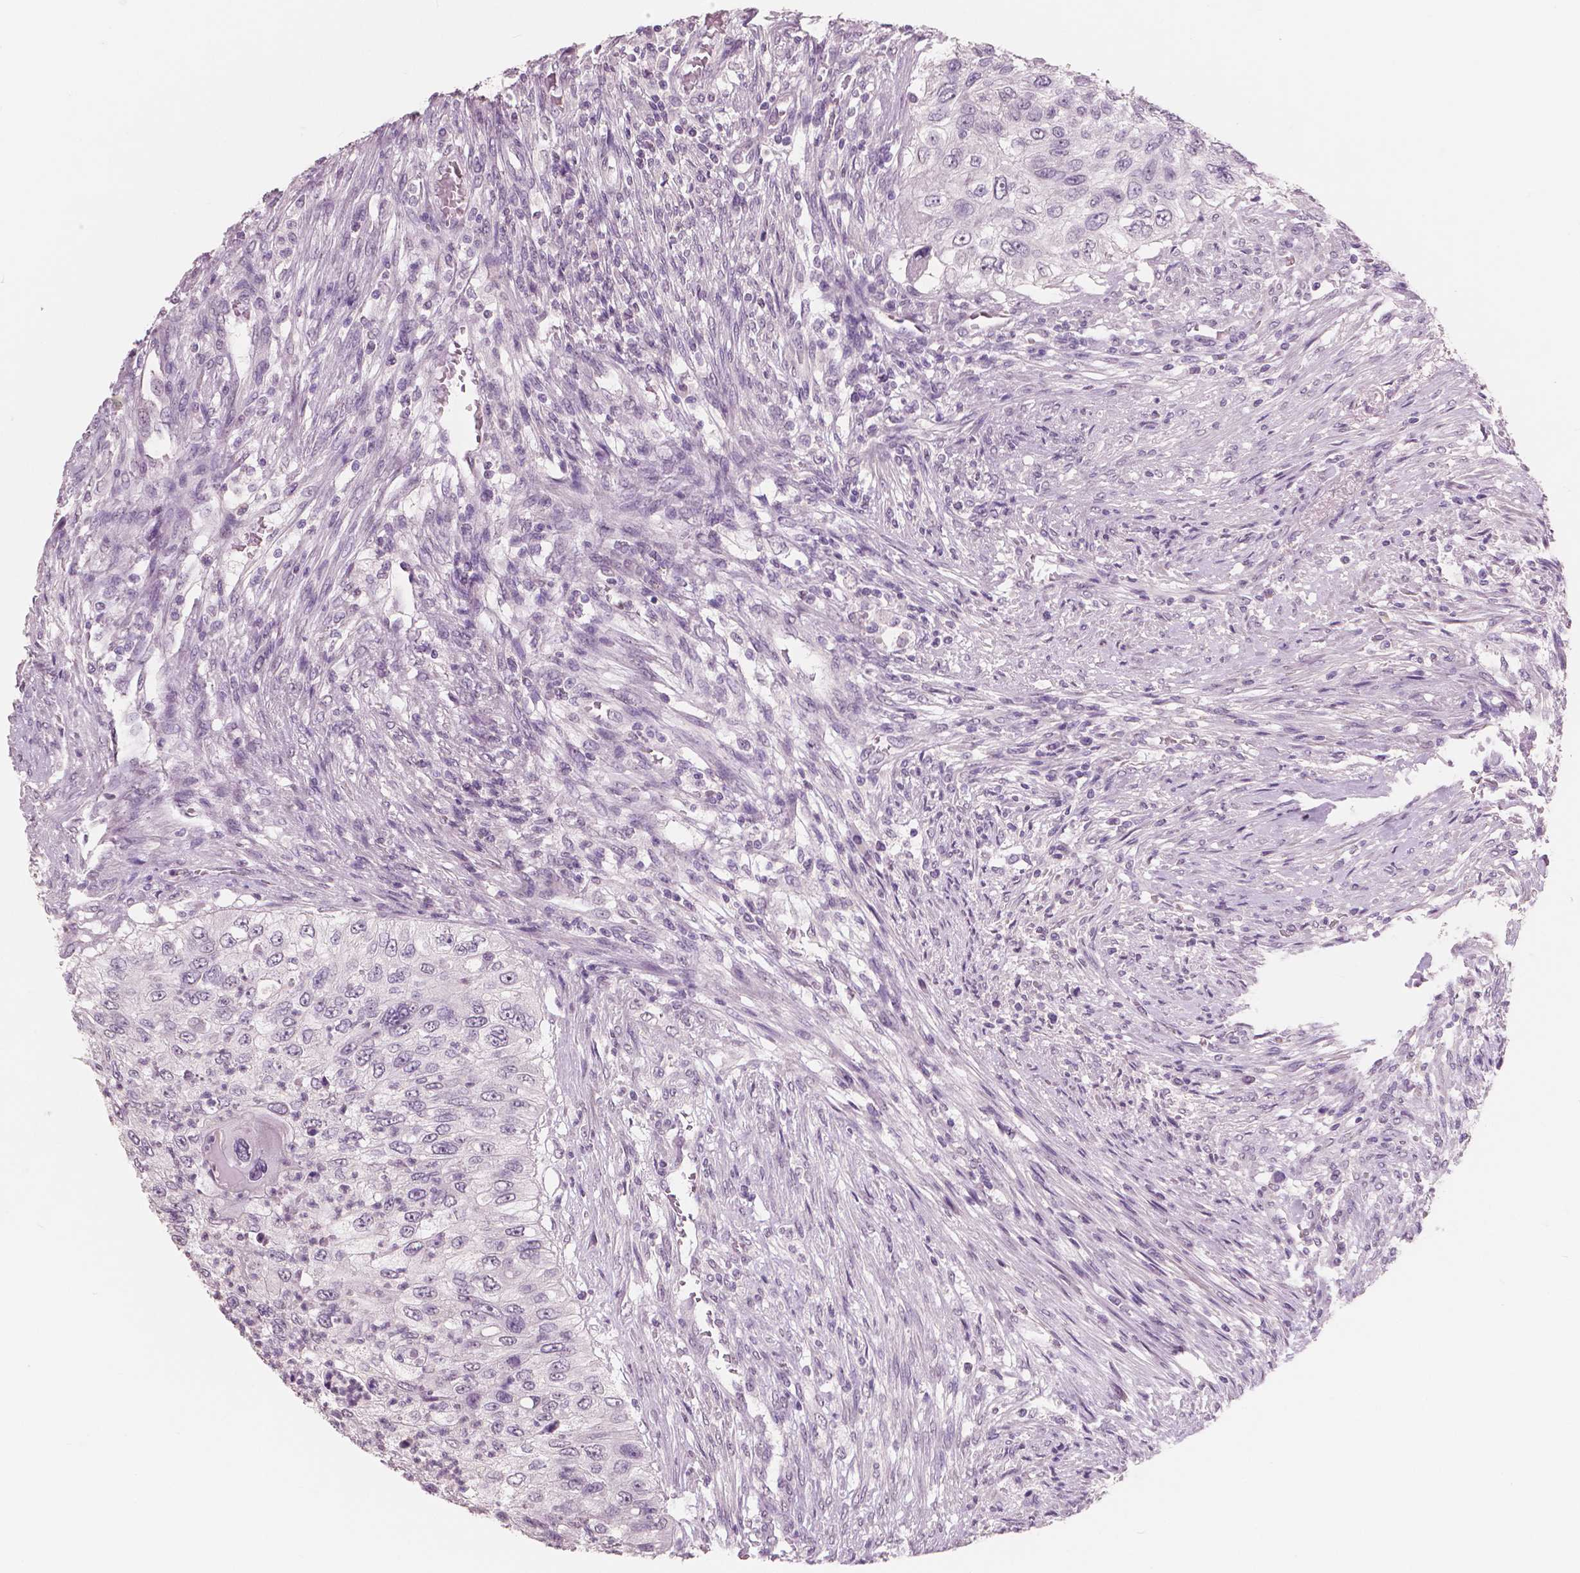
{"staining": {"intensity": "negative", "quantity": "none", "location": "none"}, "tissue": "urothelial cancer", "cell_type": "Tumor cells", "image_type": "cancer", "snomed": [{"axis": "morphology", "description": "Urothelial carcinoma, High grade"}, {"axis": "topography", "description": "Urinary bladder"}], "caption": "Protein analysis of urothelial carcinoma (high-grade) reveals no significant expression in tumor cells.", "gene": "NECAB1", "patient": {"sex": "female", "age": 60}}